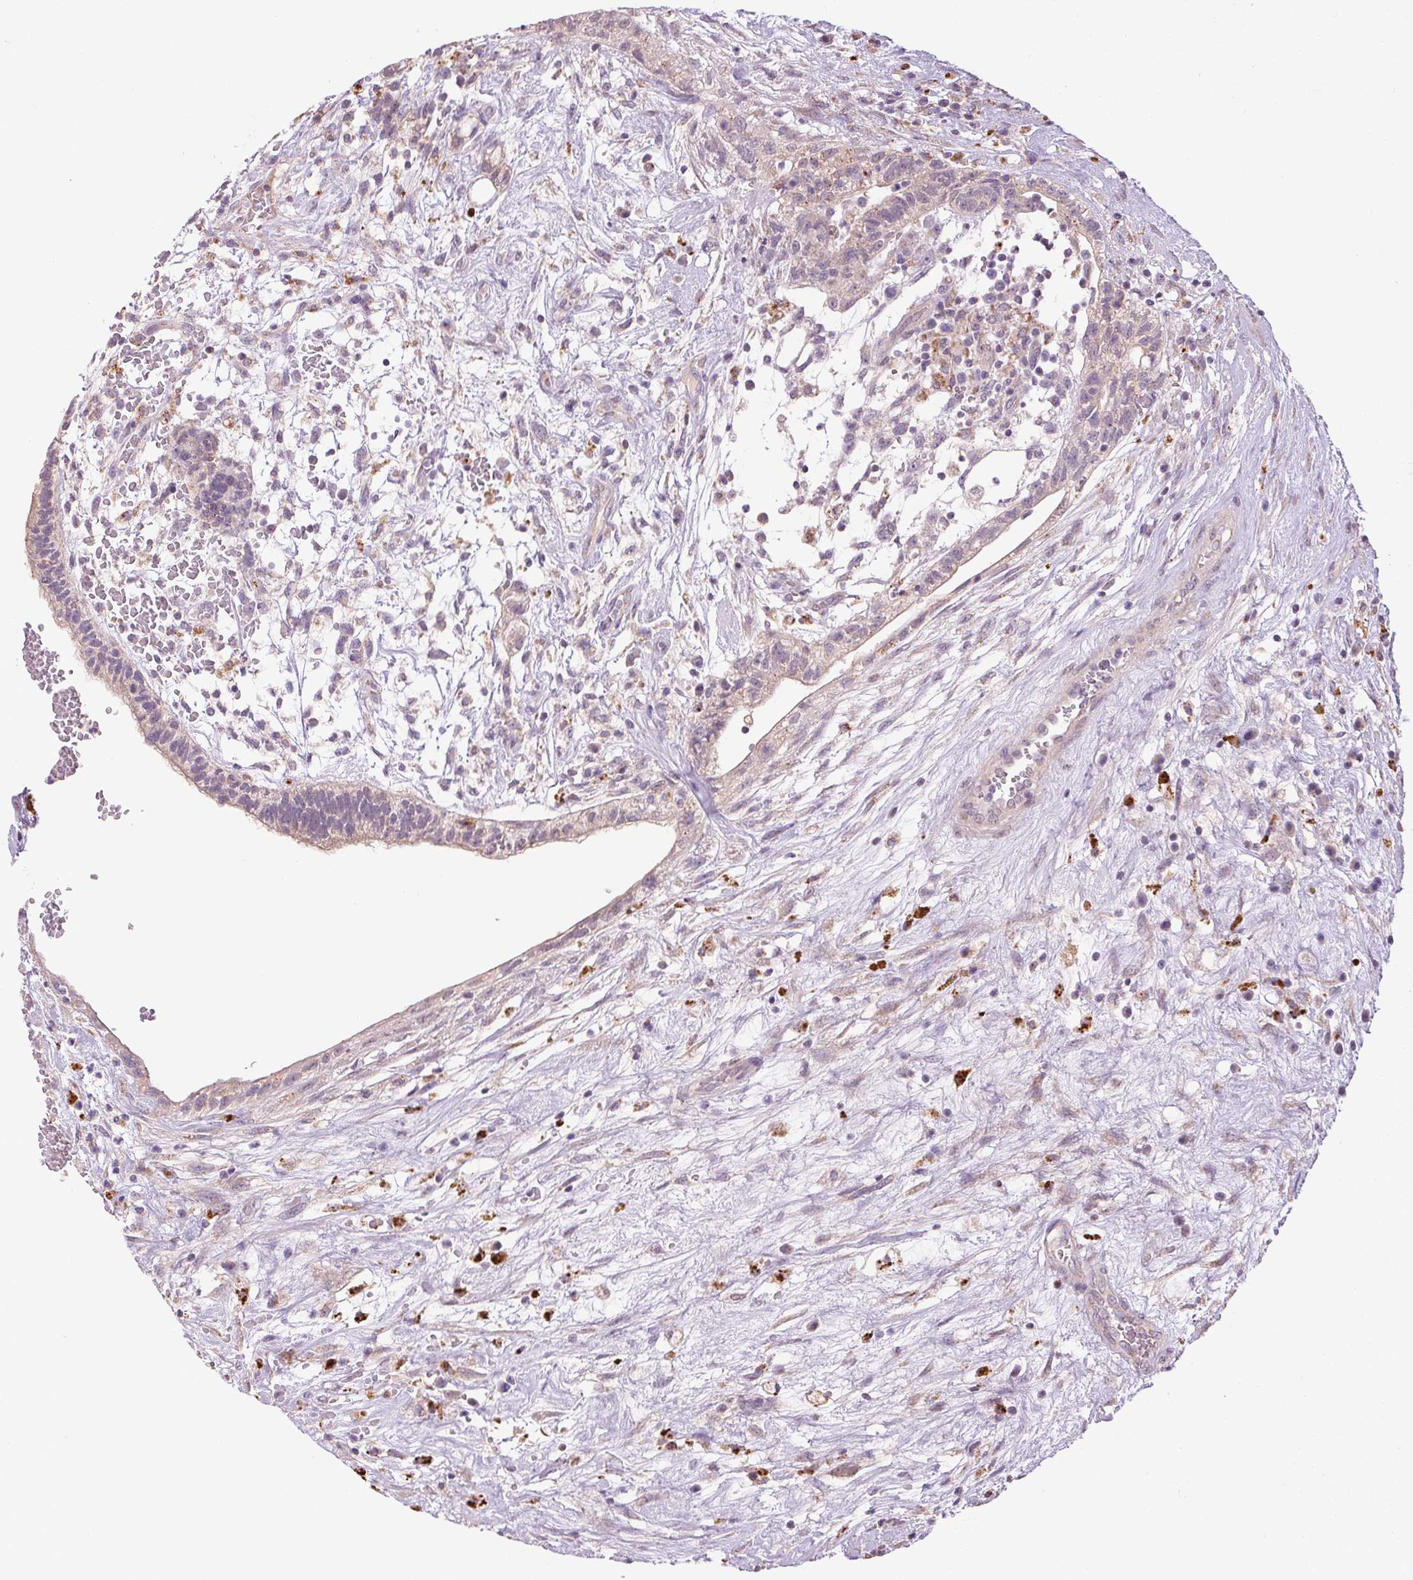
{"staining": {"intensity": "weak", "quantity": "25%-75%", "location": "cytoplasmic/membranous"}, "tissue": "testis cancer", "cell_type": "Tumor cells", "image_type": "cancer", "snomed": [{"axis": "morphology", "description": "Normal tissue, NOS"}, {"axis": "morphology", "description": "Carcinoma, Embryonal, NOS"}, {"axis": "topography", "description": "Testis"}], "caption": "DAB immunohistochemical staining of testis cancer exhibits weak cytoplasmic/membranous protein expression in approximately 25%-75% of tumor cells. Using DAB (brown) and hematoxylin (blue) stains, captured at high magnification using brightfield microscopy.", "gene": "ADH5", "patient": {"sex": "male", "age": 32}}